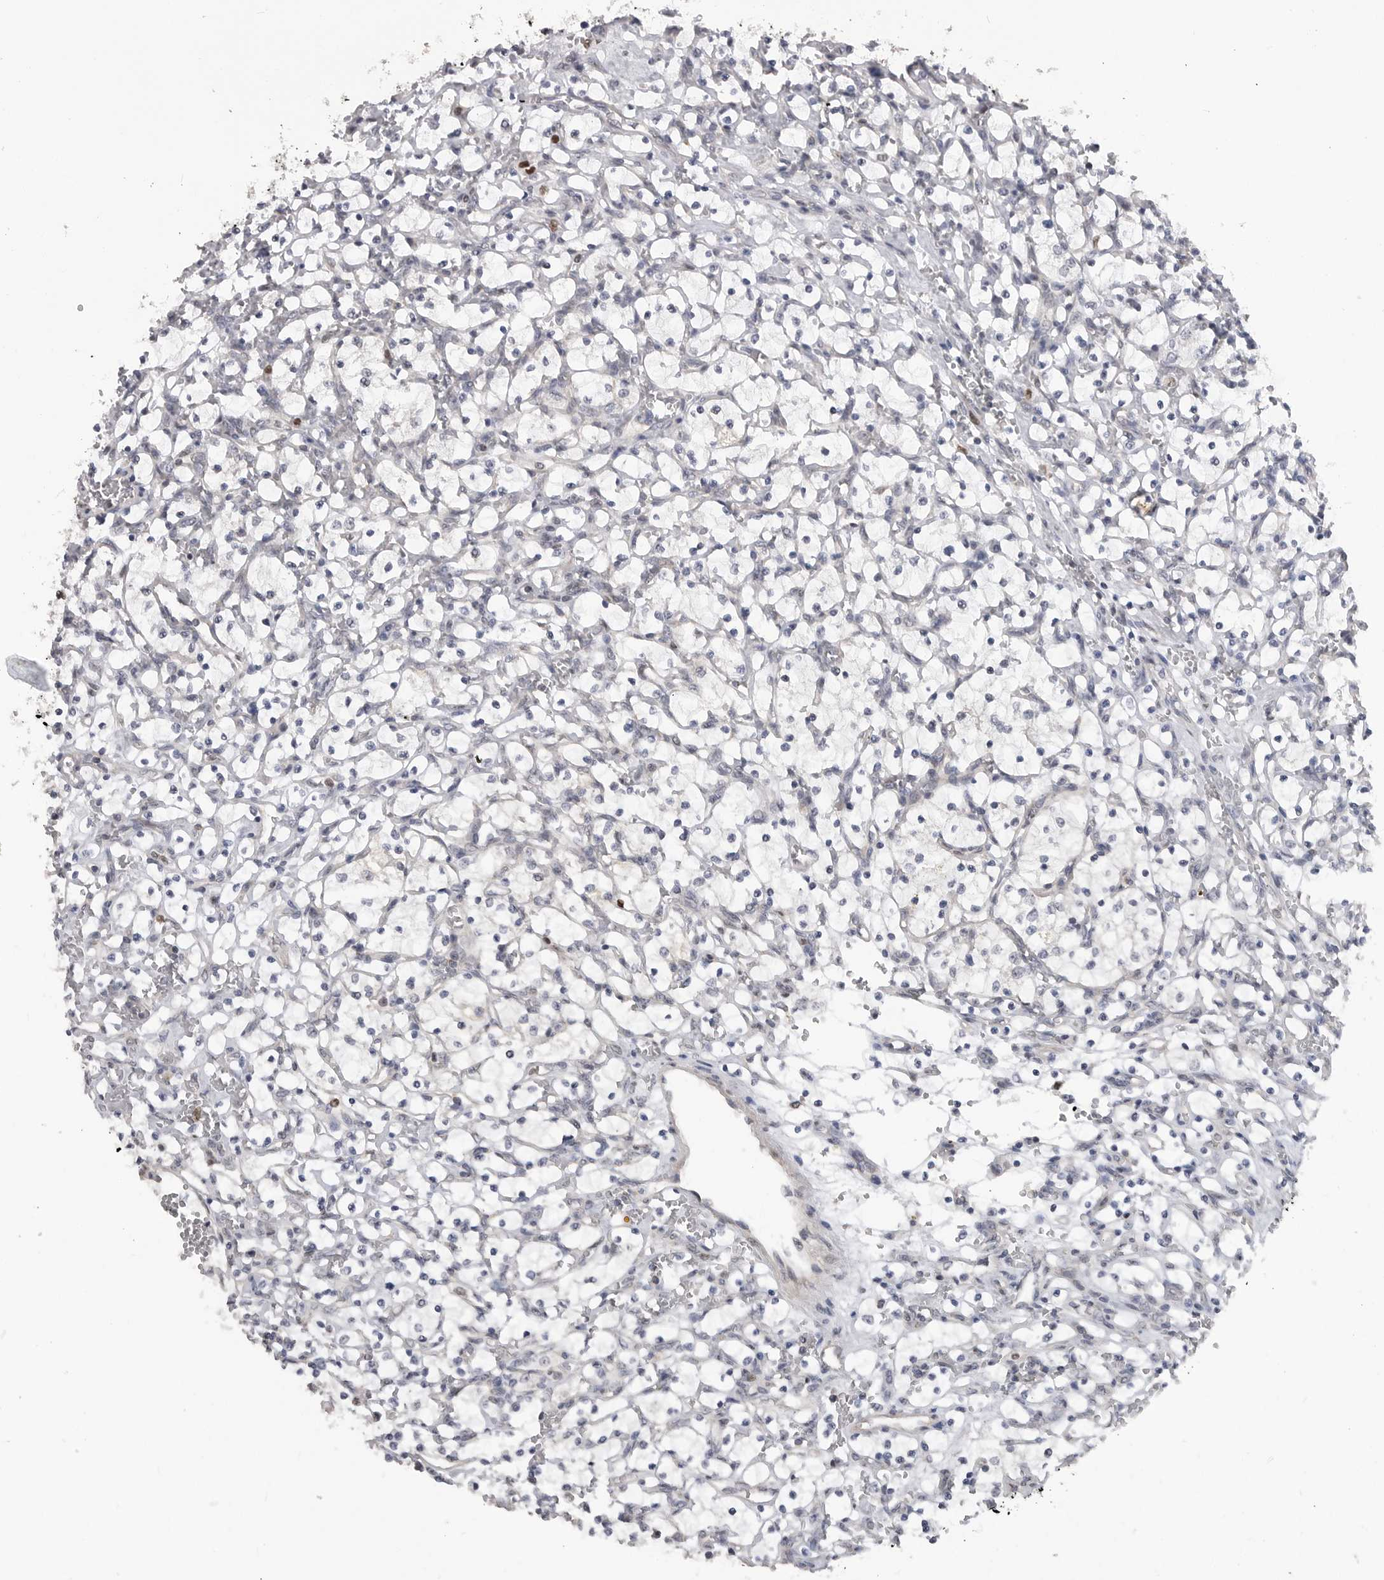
{"staining": {"intensity": "negative", "quantity": "none", "location": "none"}, "tissue": "renal cancer", "cell_type": "Tumor cells", "image_type": "cancer", "snomed": [{"axis": "morphology", "description": "Adenocarcinoma, NOS"}, {"axis": "topography", "description": "Kidney"}], "caption": "The immunohistochemistry (IHC) histopathology image has no significant staining in tumor cells of adenocarcinoma (renal) tissue.", "gene": "SMARCC1", "patient": {"sex": "female", "age": 69}}